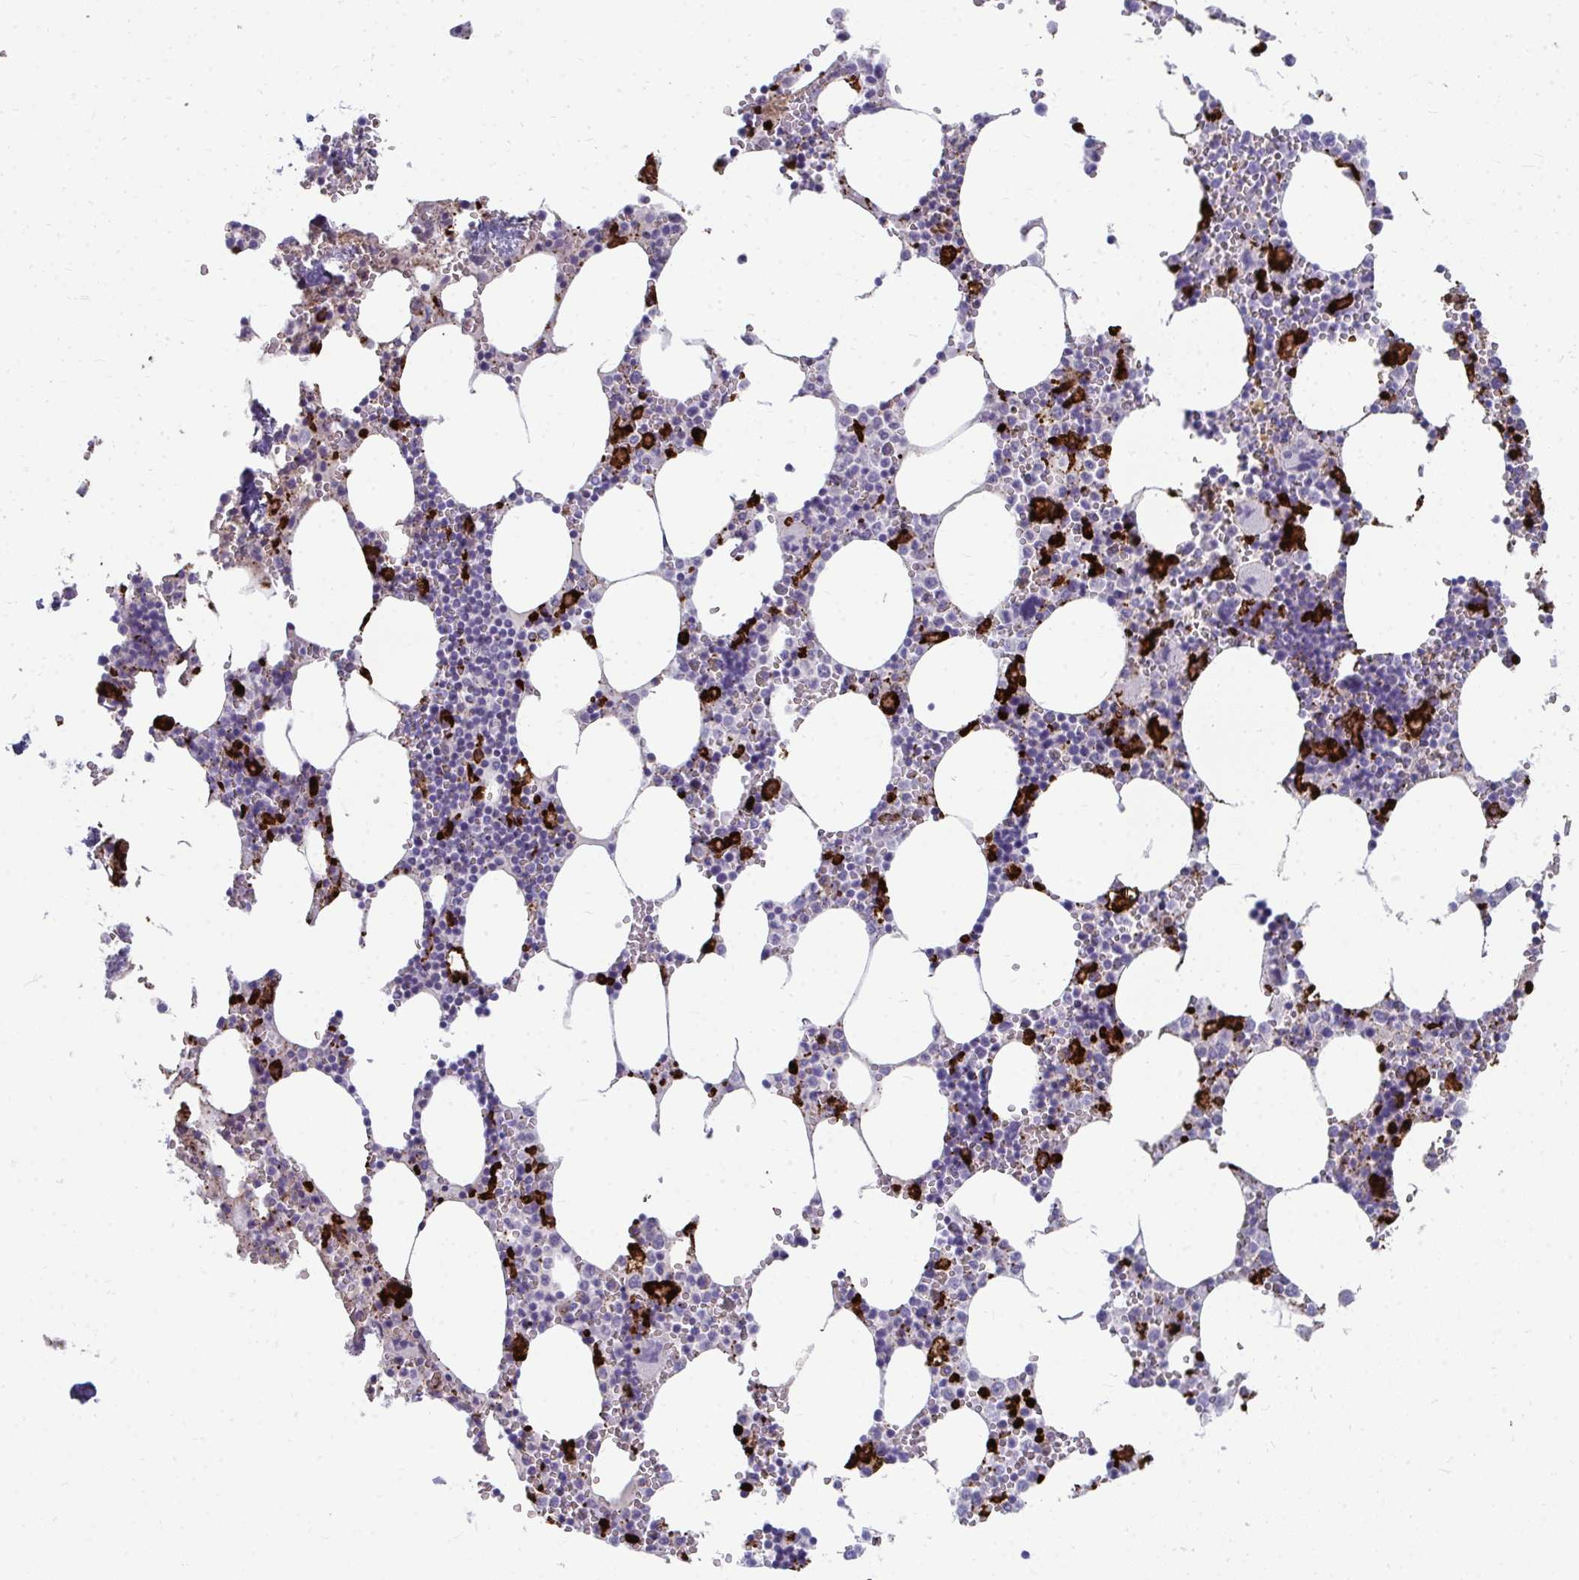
{"staining": {"intensity": "strong", "quantity": "25%-75%", "location": "cytoplasmic/membranous"}, "tissue": "bone marrow", "cell_type": "Hematopoietic cells", "image_type": "normal", "snomed": [{"axis": "morphology", "description": "Normal tissue, NOS"}, {"axis": "topography", "description": "Bone marrow"}], "caption": "Protein staining of benign bone marrow shows strong cytoplasmic/membranous staining in approximately 25%-75% of hematopoietic cells. Using DAB (brown) and hematoxylin (blue) stains, captured at high magnification using brightfield microscopy.", "gene": "CD163", "patient": {"sex": "male", "age": 54}}